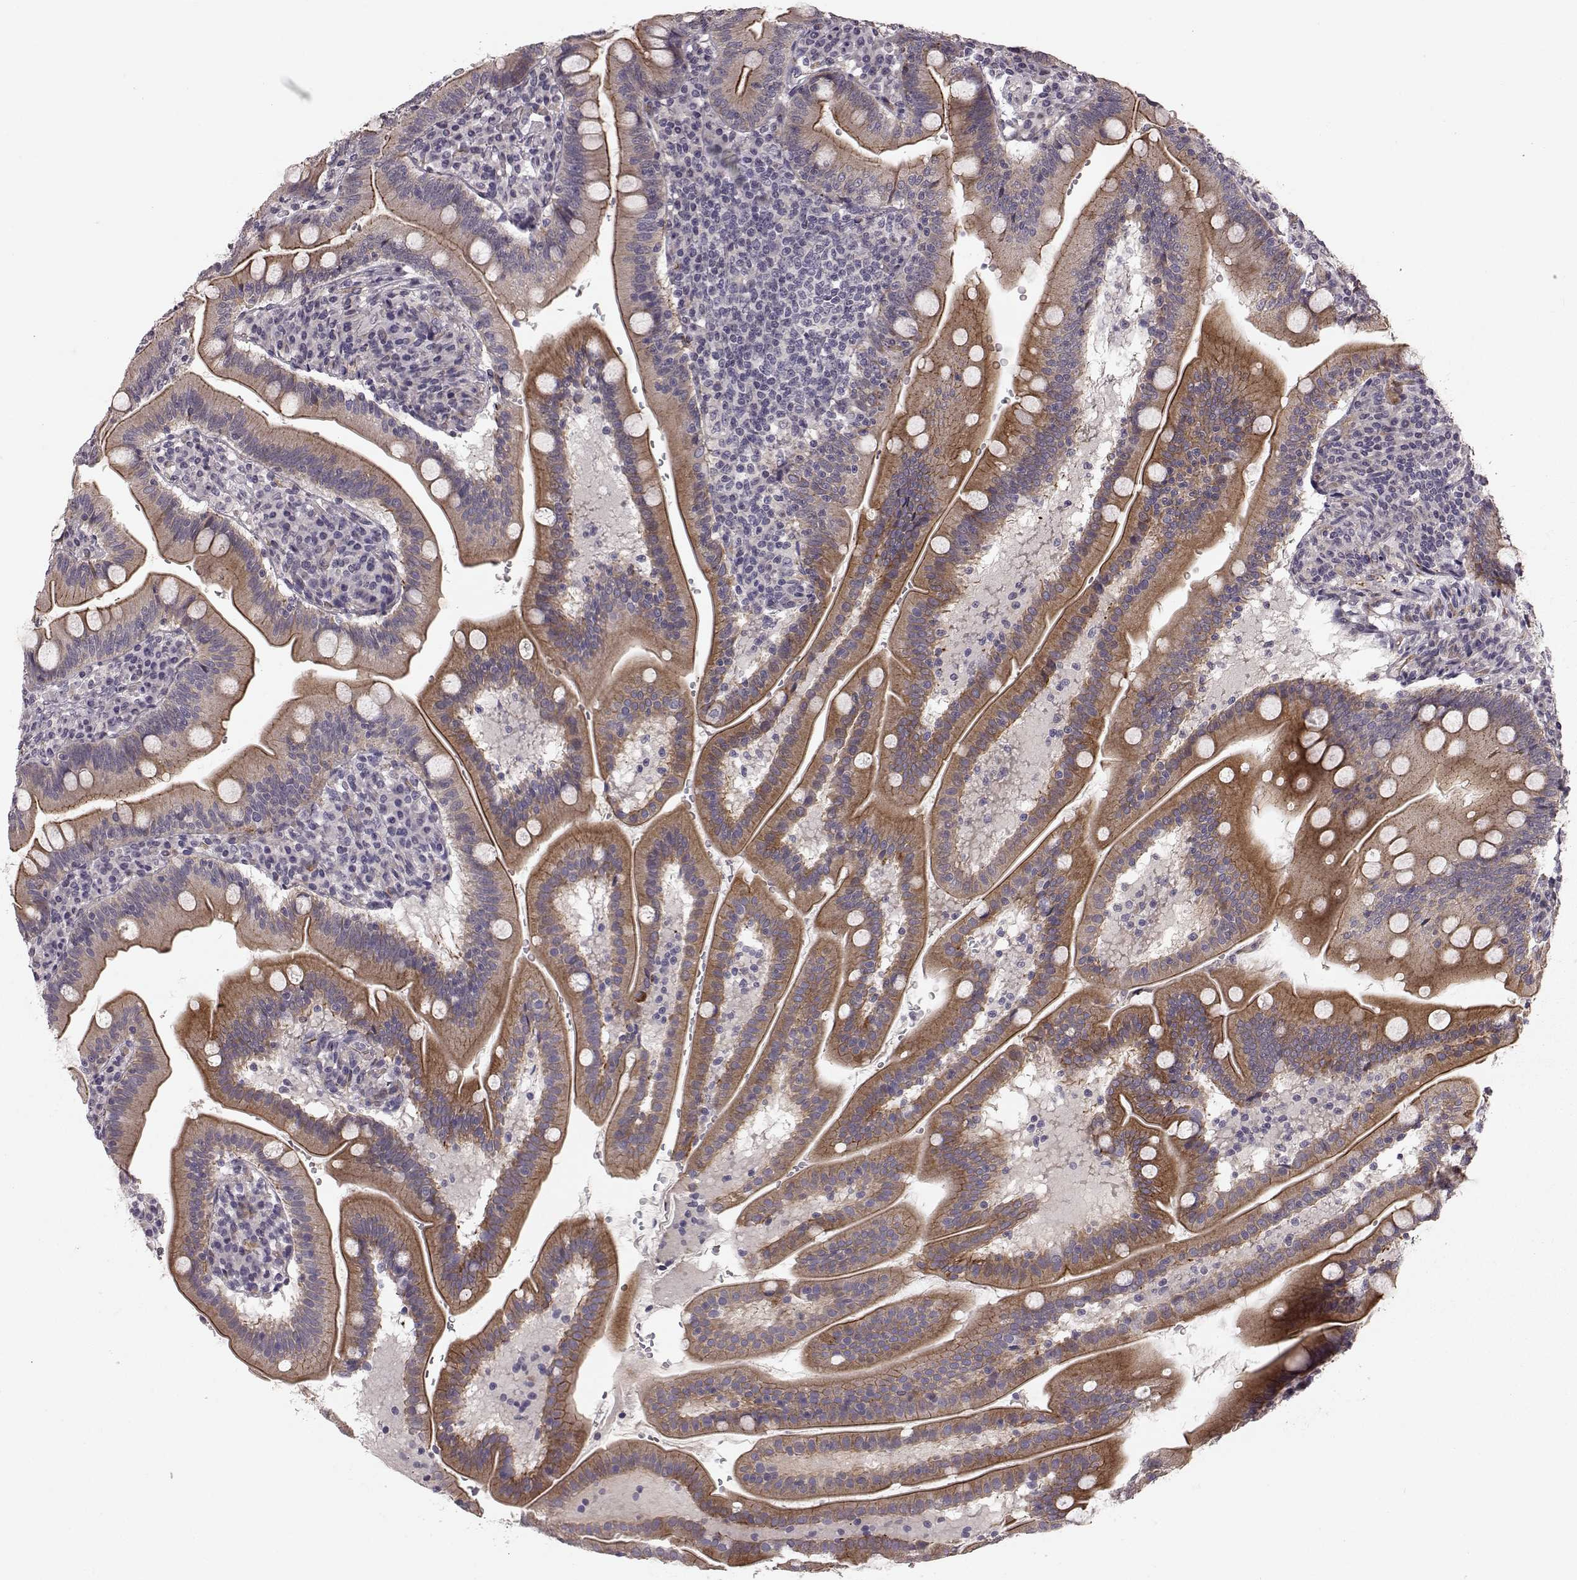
{"staining": {"intensity": "moderate", "quantity": "25%-75%", "location": "cytoplasmic/membranous"}, "tissue": "duodenum", "cell_type": "Glandular cells", "image_type": "normal", "snomed": [{"axis": "morphology", "description": "Normal tissue, NOS"}, {"axis": "topography", "description": "Duodenum"}], "caption": "Immunohistochemistry of unremarkable human duodenum exhibits medium levels of moderate cytoplasmic/membranous expression in approximately 25%-75% of glandular cells.", "gene": "SLC22A18", "patient": {"sex": "female", "age": 67}}